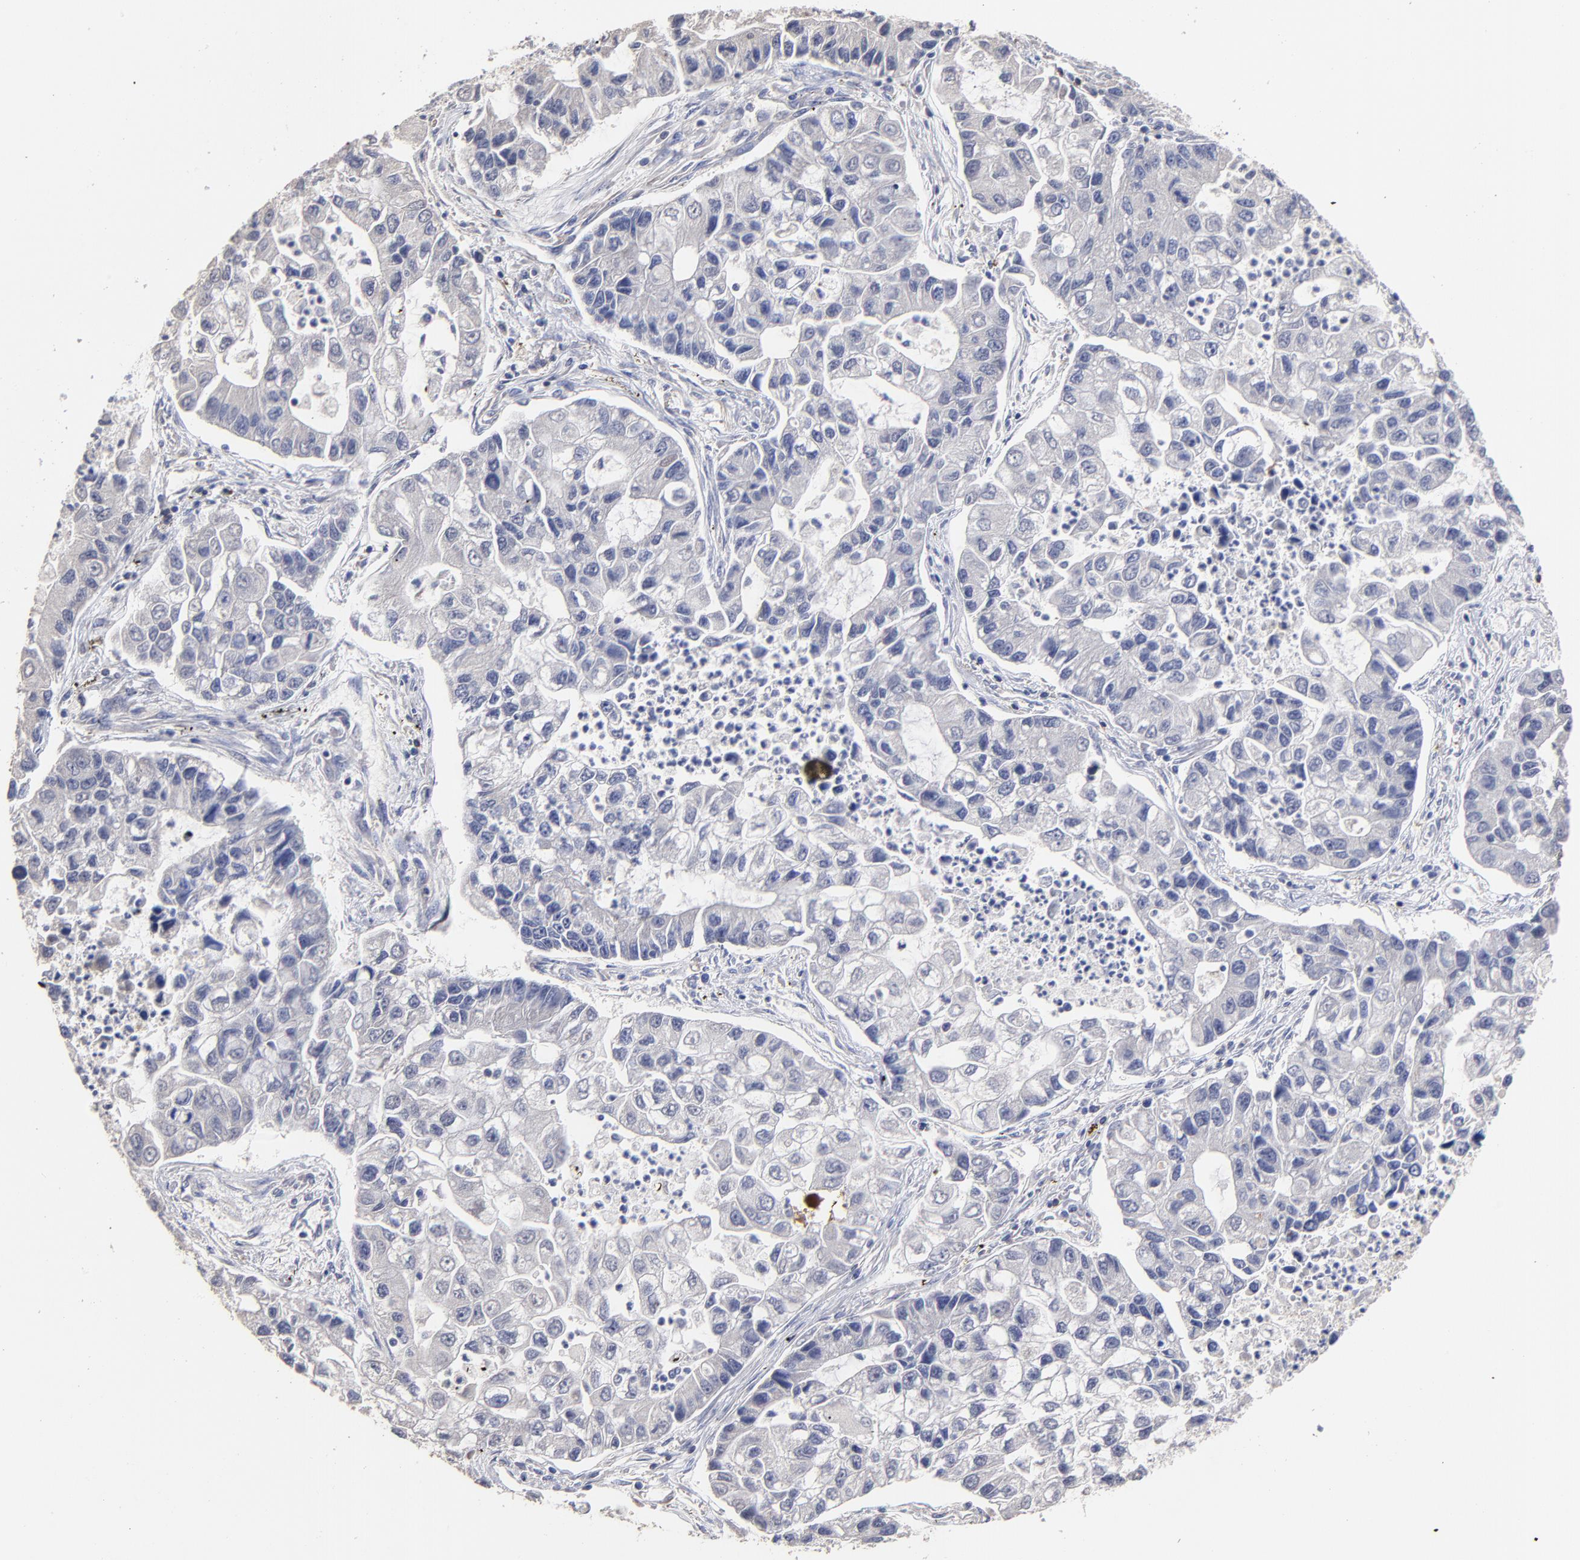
{"staining": {"intensity": "negative", "quantity": "none", "location": "none"}, "tissue": "lung cancer", "cell_type": "Tumor cells", "image_type": "cancer", "snomed": [{"axis": "morphology", "description": "Adenocarcinoma, NOS"}, {"axis": "topography", "description": "Lung"}], "caption": "Immunohistochemistry of human lung cancer (adenocarcinoma) reveals no positivity in tumor cells.", "gene": "TRAT1", "patient": {"sex": "female", "age": 51}}